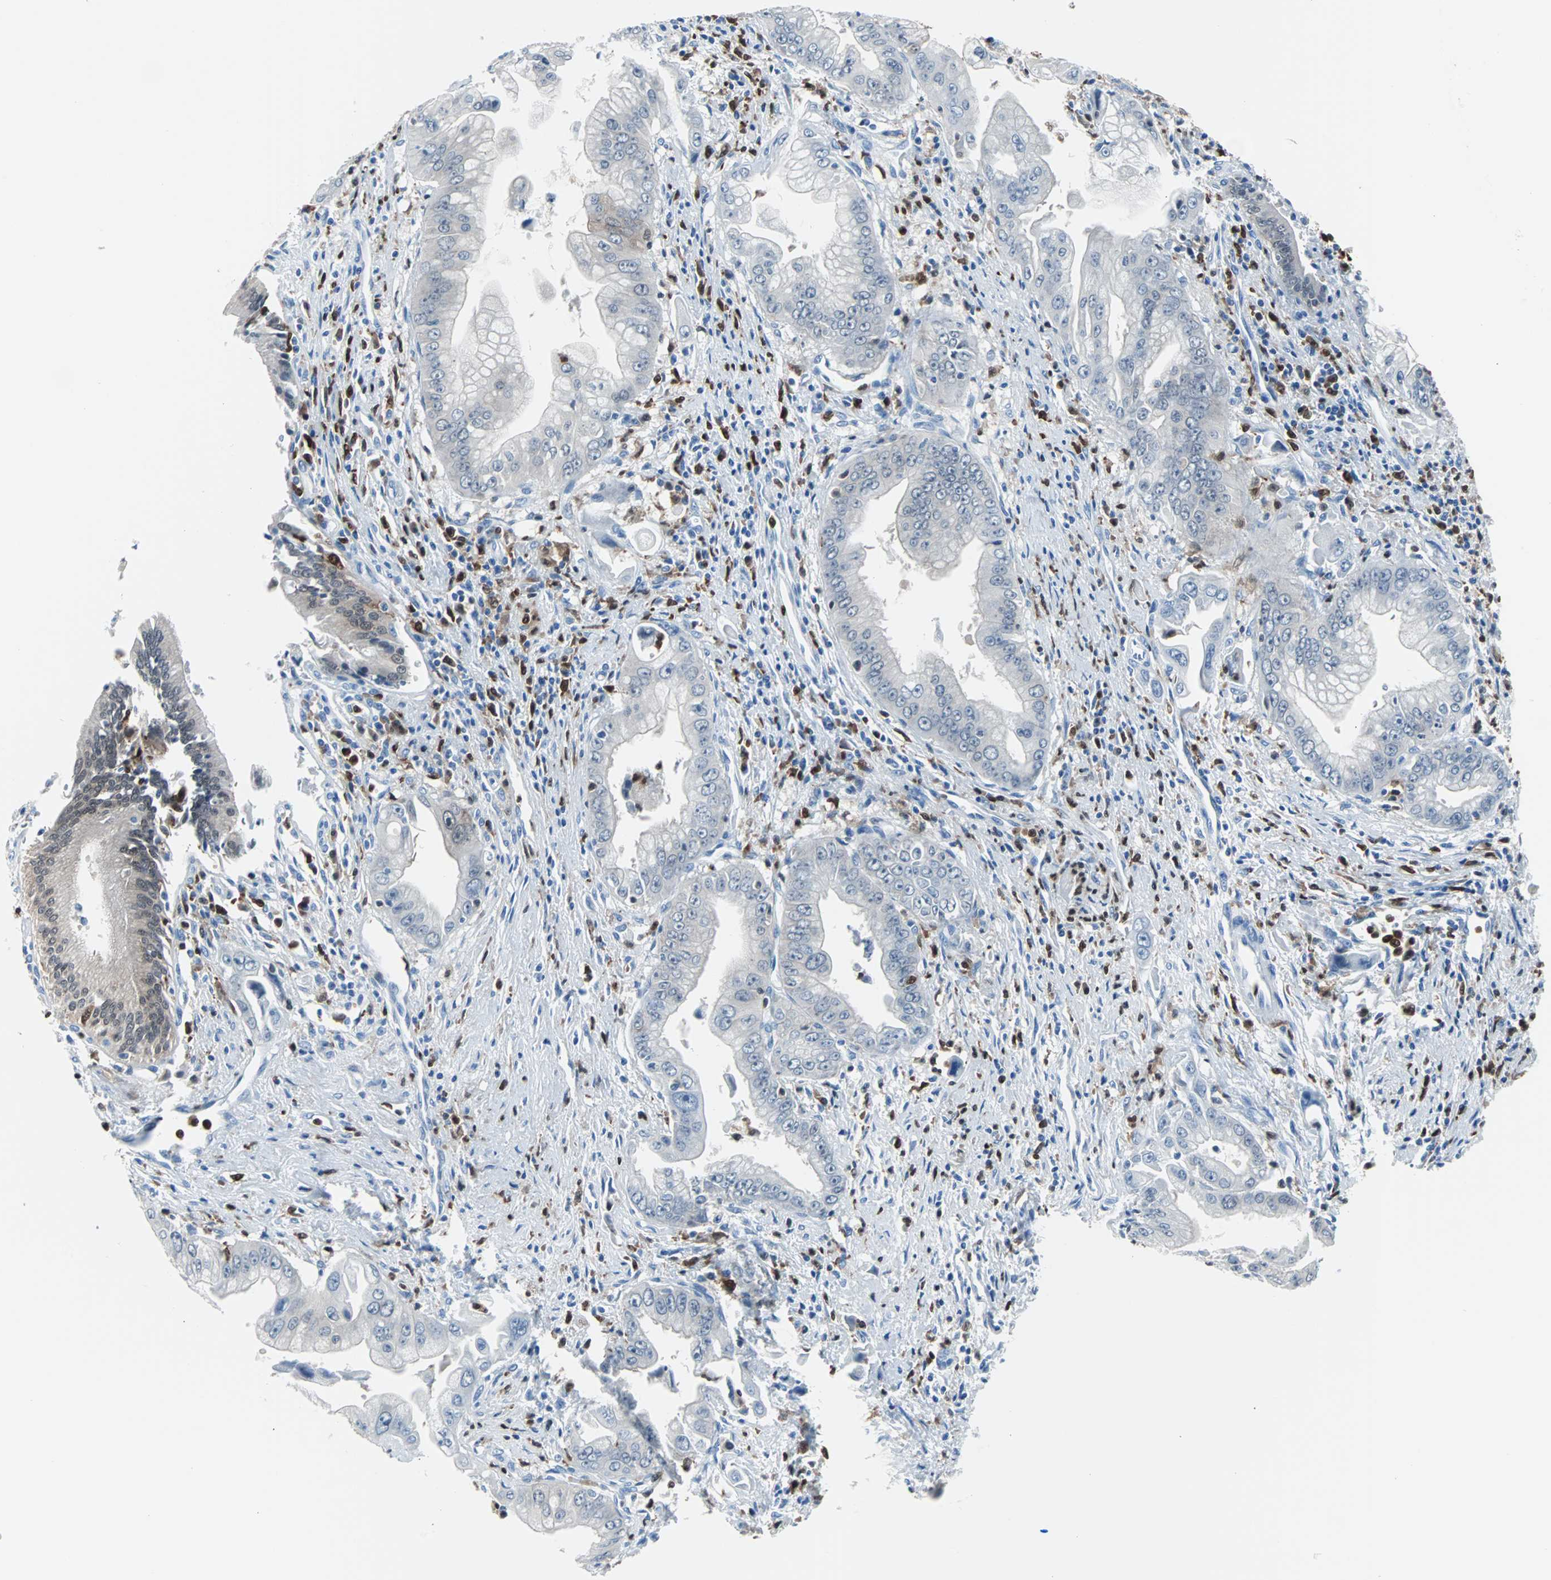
{"staining": {"intensity": "weak", "quantity": "<25%", "location": "cytoplasmic/membranous"}, "tissue": "pancreatic cancer", "cell_type": "Tumor cells", "image_type": "cancer", "snomed": [{"axis": "morphology", "description": "Adenocarcinoma, NOS"}, {"axis": "topography", "description": "Pancreas"}], "caption": "Adenocarcinoma (pancreatic) was stained to show a protein in brown. There is no significant expression in tumor cells. (Brightfield microscopy of DAB immunohistochemistry at high magnification).", "gene": "SYK", "patient": {"sex": "male", "age": 59}}